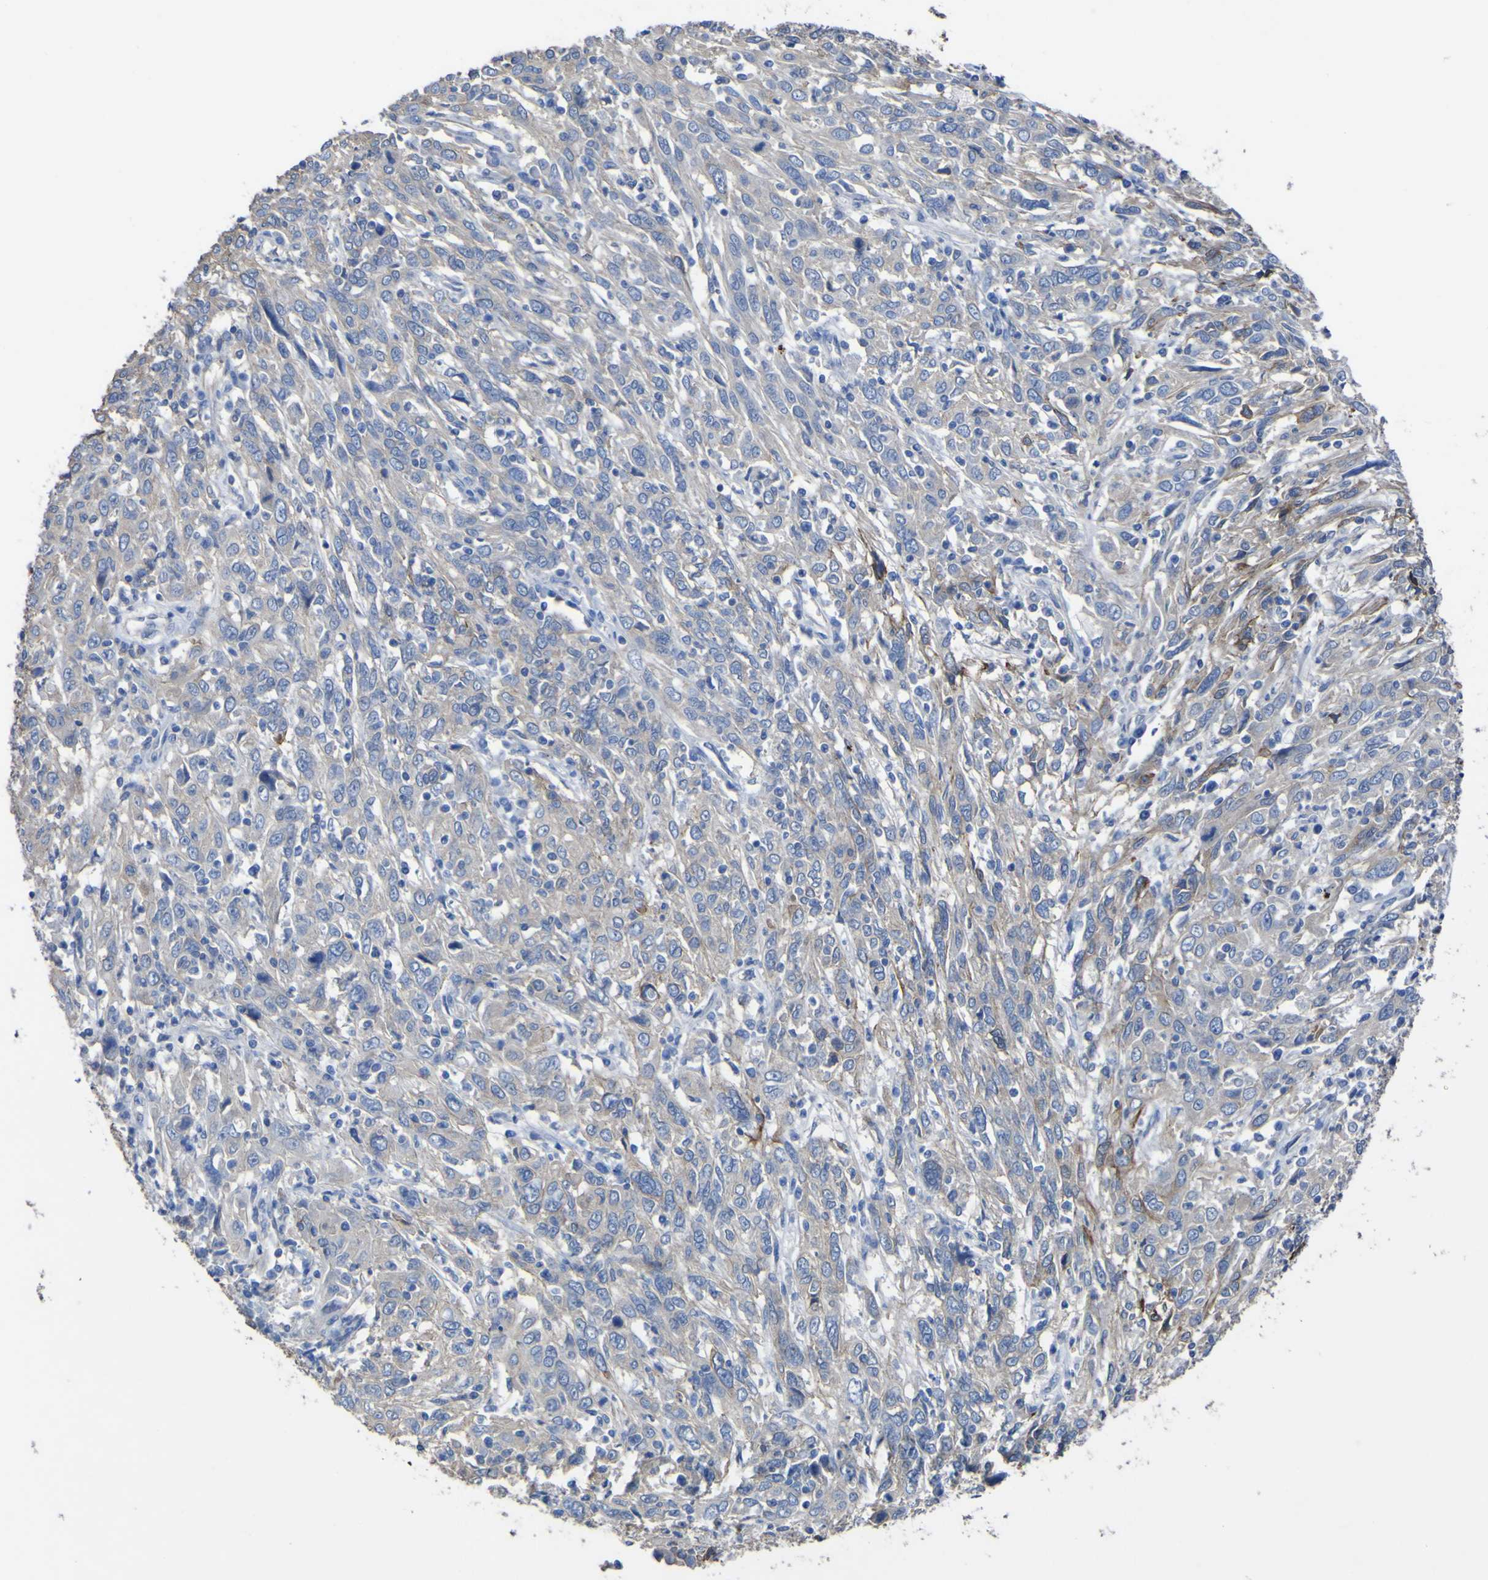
{"staining": {"intensity": "moderate", "quantity": "<25%", "location": "cytoplasmic/membranous"}, "tissue": "cervical cancer", "cell_type": "Tumor cells", "image_type": "cancer", "snomed": [{"axis": "morphology", "description": "Squamous cell carcinoma, NOS"}, {"axis": "topography", "description": "Cervix"}], "caption": "Cervical cancer (squamous cell carcinoma) stained for a protein shows moderate cytoplasmic/membranous positivity in tumor cells.", "gene": "AGO4", "patient": {"sex": "female", "age": 46}}